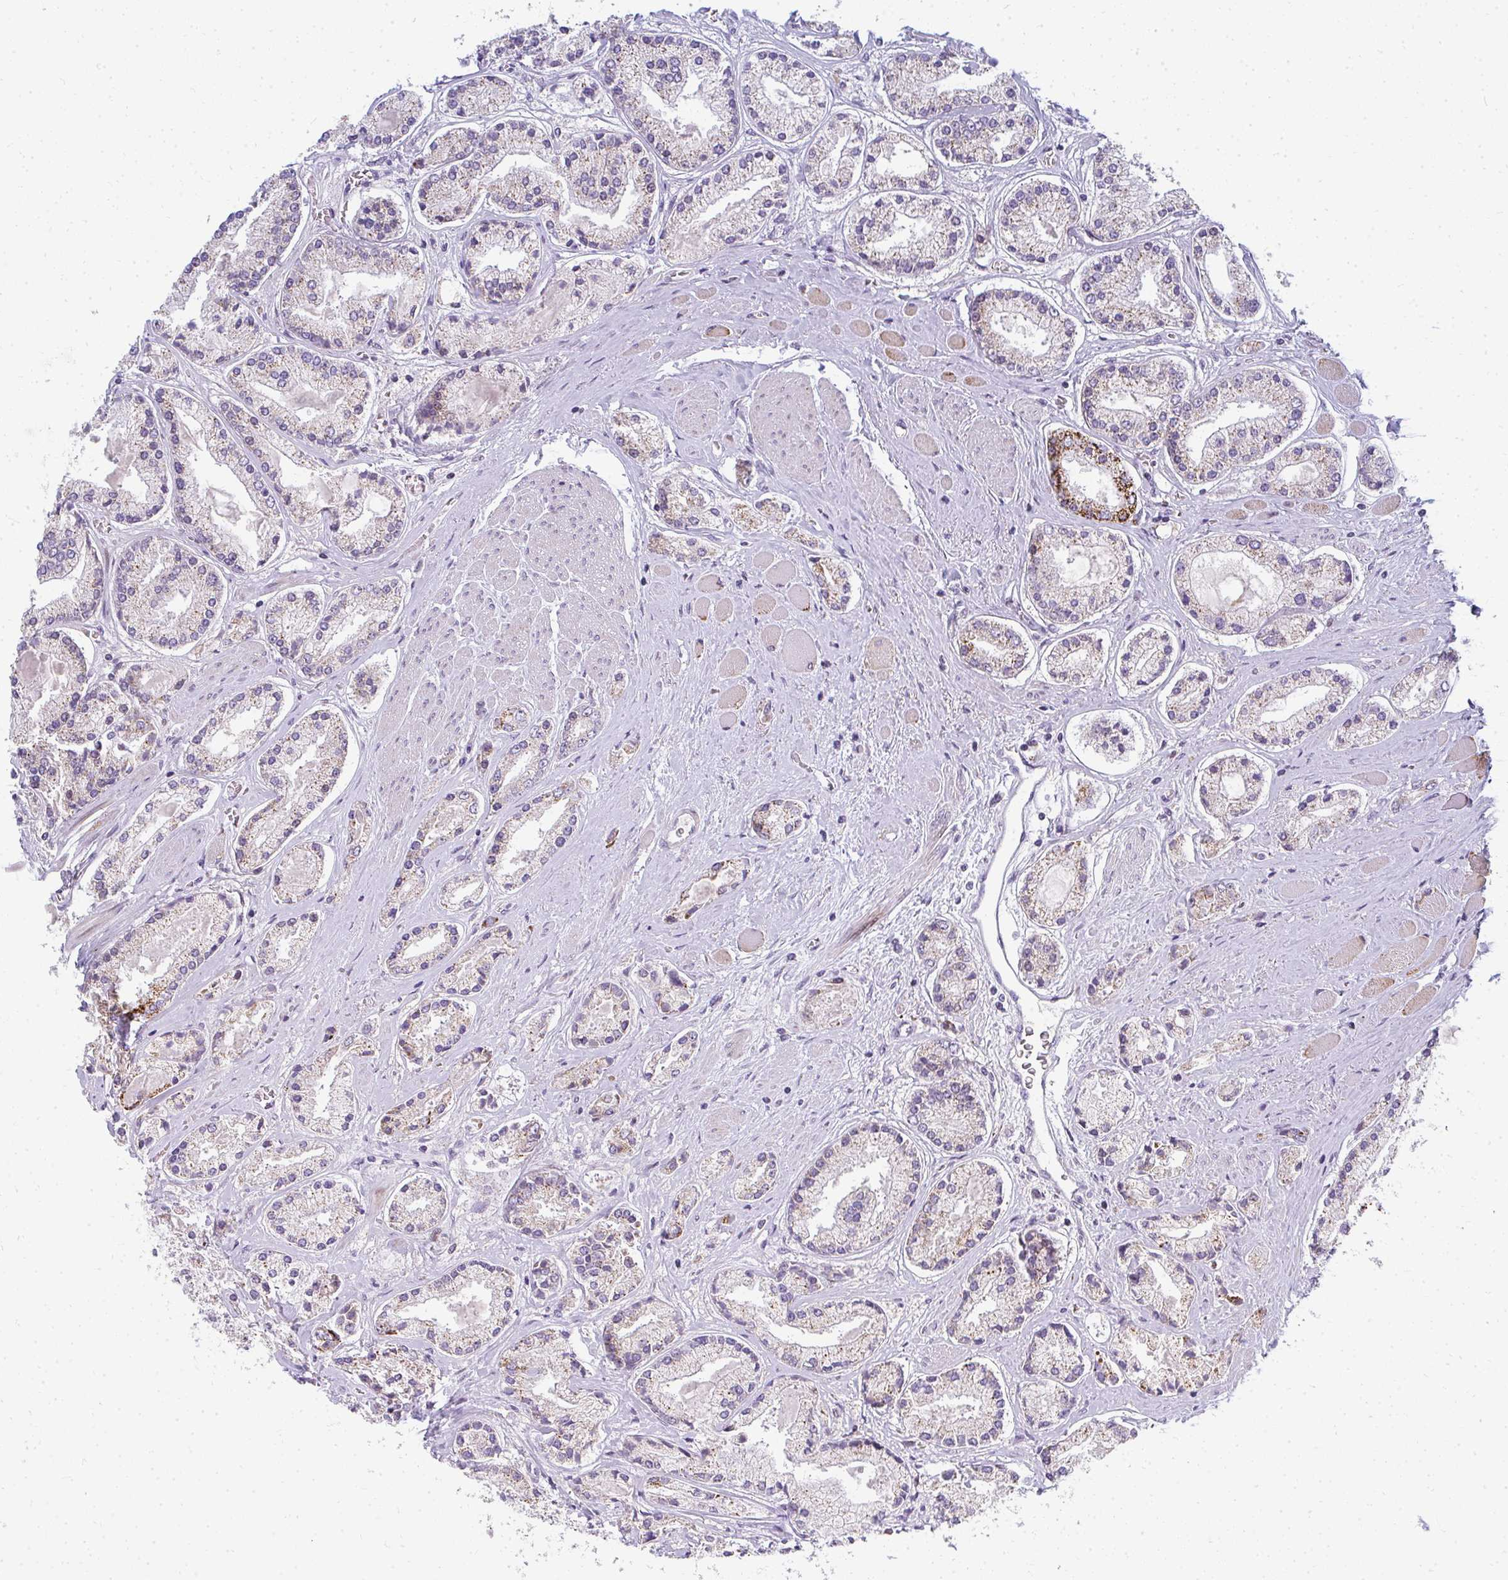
{"staining": {"intensity": "strong", "quantity": "<25%", "location": "cytoplasmic/membranous"}, "tissue": "prostate cancer", "cell_type": "Tumor cells", "image_type": "cancer", "snomed": [{"axis": "morphology", "description": "Adenocarcinoma, High grade"}, {"axis": "topography", "description": "Prostate"}], "caption": "Immunohistochemistry photomicrograph of neoplastic tissue: human high-grade adenocarcinoma (prostate) stained using IHC displays medium levels of strong protein expression localized specifically in the cytoplasmic/membranous of tumor cells, appearing as a cytoplasmic/membranous brown color.", "gene": "PLA2G5", "patient": {"sex": "male", "age": 67}}